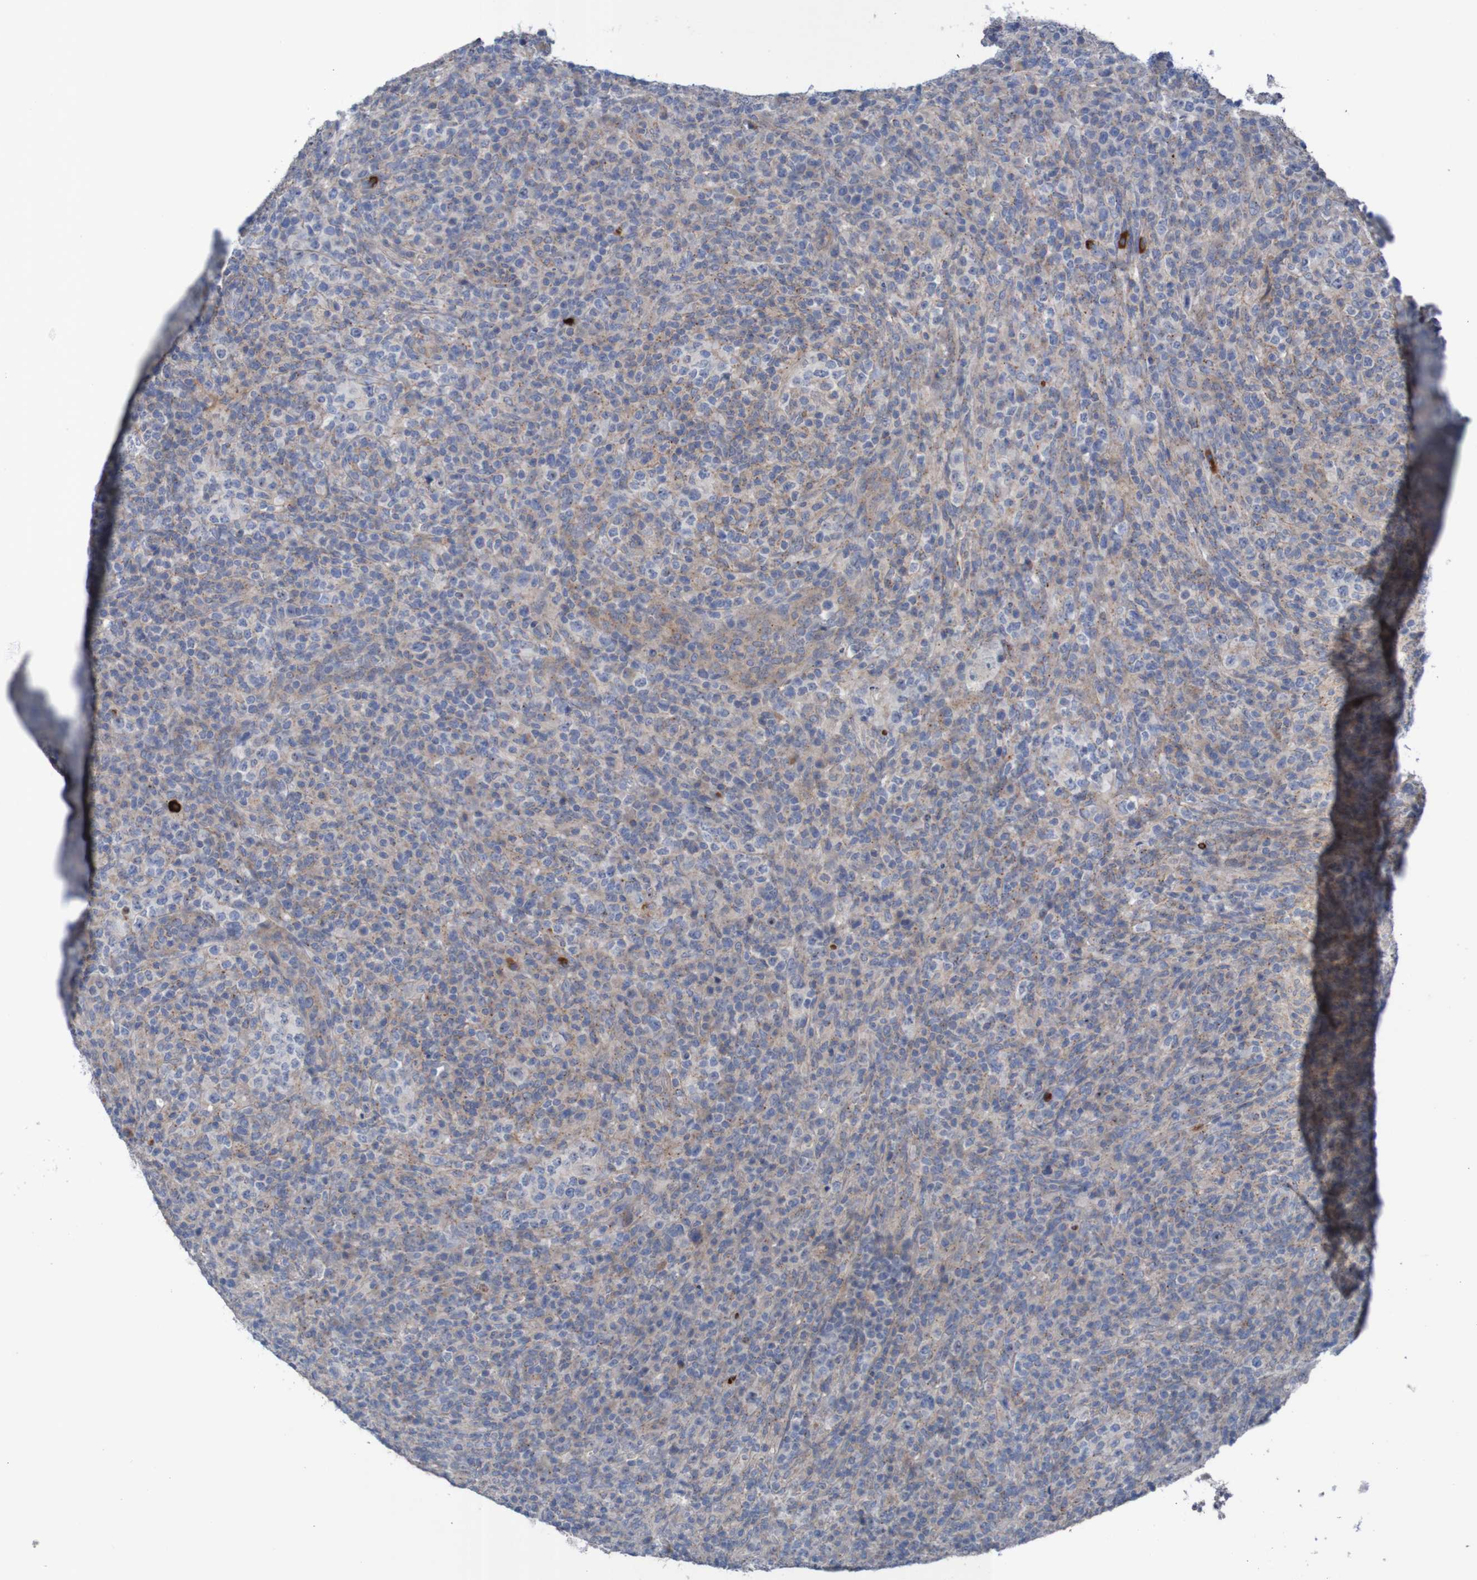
{"staining": {"intensity": "weak", "quantity": ">75%", "location": "cytoplasmic/membranous"}, "tissue": "lymphoma", "cell_type": "Tumor cells", "image_type": "cancer", "snomed": [{"axis": "morphology", "description": "Malignant lymphoma, non-Hodgkin's type, High grade"}, {"axis": "topography", "description": "Lymph node"}], "caption": "DAB (3,3'-diaminobenzidine) immunohistochemical staining of lymphoma displays weak cytoplasmic/membranous protein expression in approximately >75% of tumor cells.", "gene": "ANGPT4", "patient": {"sex": "female", "age": 76}}